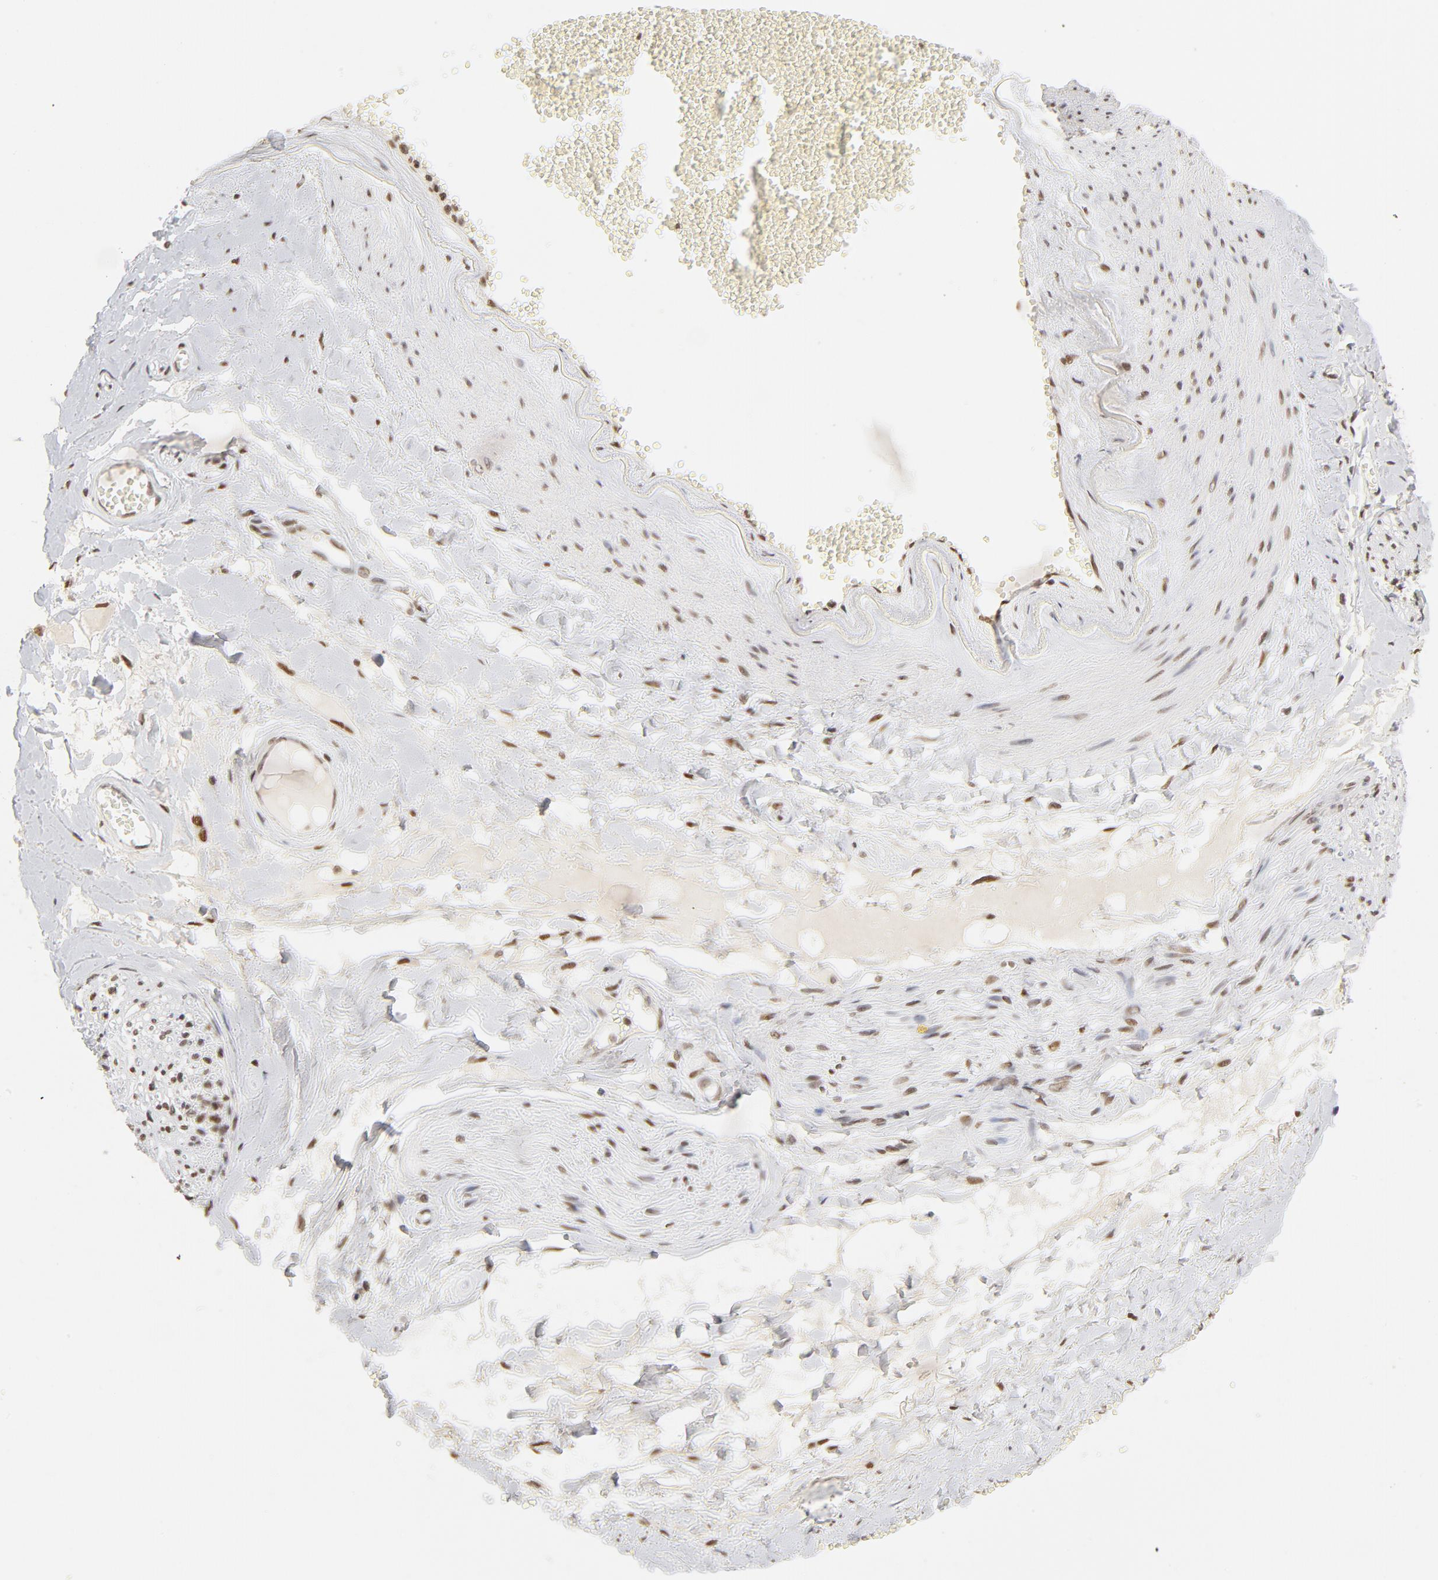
{"staining": {"intensity": "moderate", "quantity": ">75%", "location": "nuclear"}, "tissue": "adipose tissue", "cell_type": "Adipocytes", "image_type": "normal", "snomed": [{"axis": "morphology", "description": "Normal tissue, NOS"}, {"axis": "morphology", "description": "Inflammation, NOS"}, {"axis": "topography", "description": "Salivary gland"}, {"axis": "topography", "description": "Peripheral nerve tissue"}], "caption": "A high-resolution micrograph shows immunohistochemistry staining of benign adipose tissue, which demonstrates moderate nuclear positivity in about >75% of adipocytes.", "gene": "TP53BP1", "patient": {"sex": "female", "age": 75}}